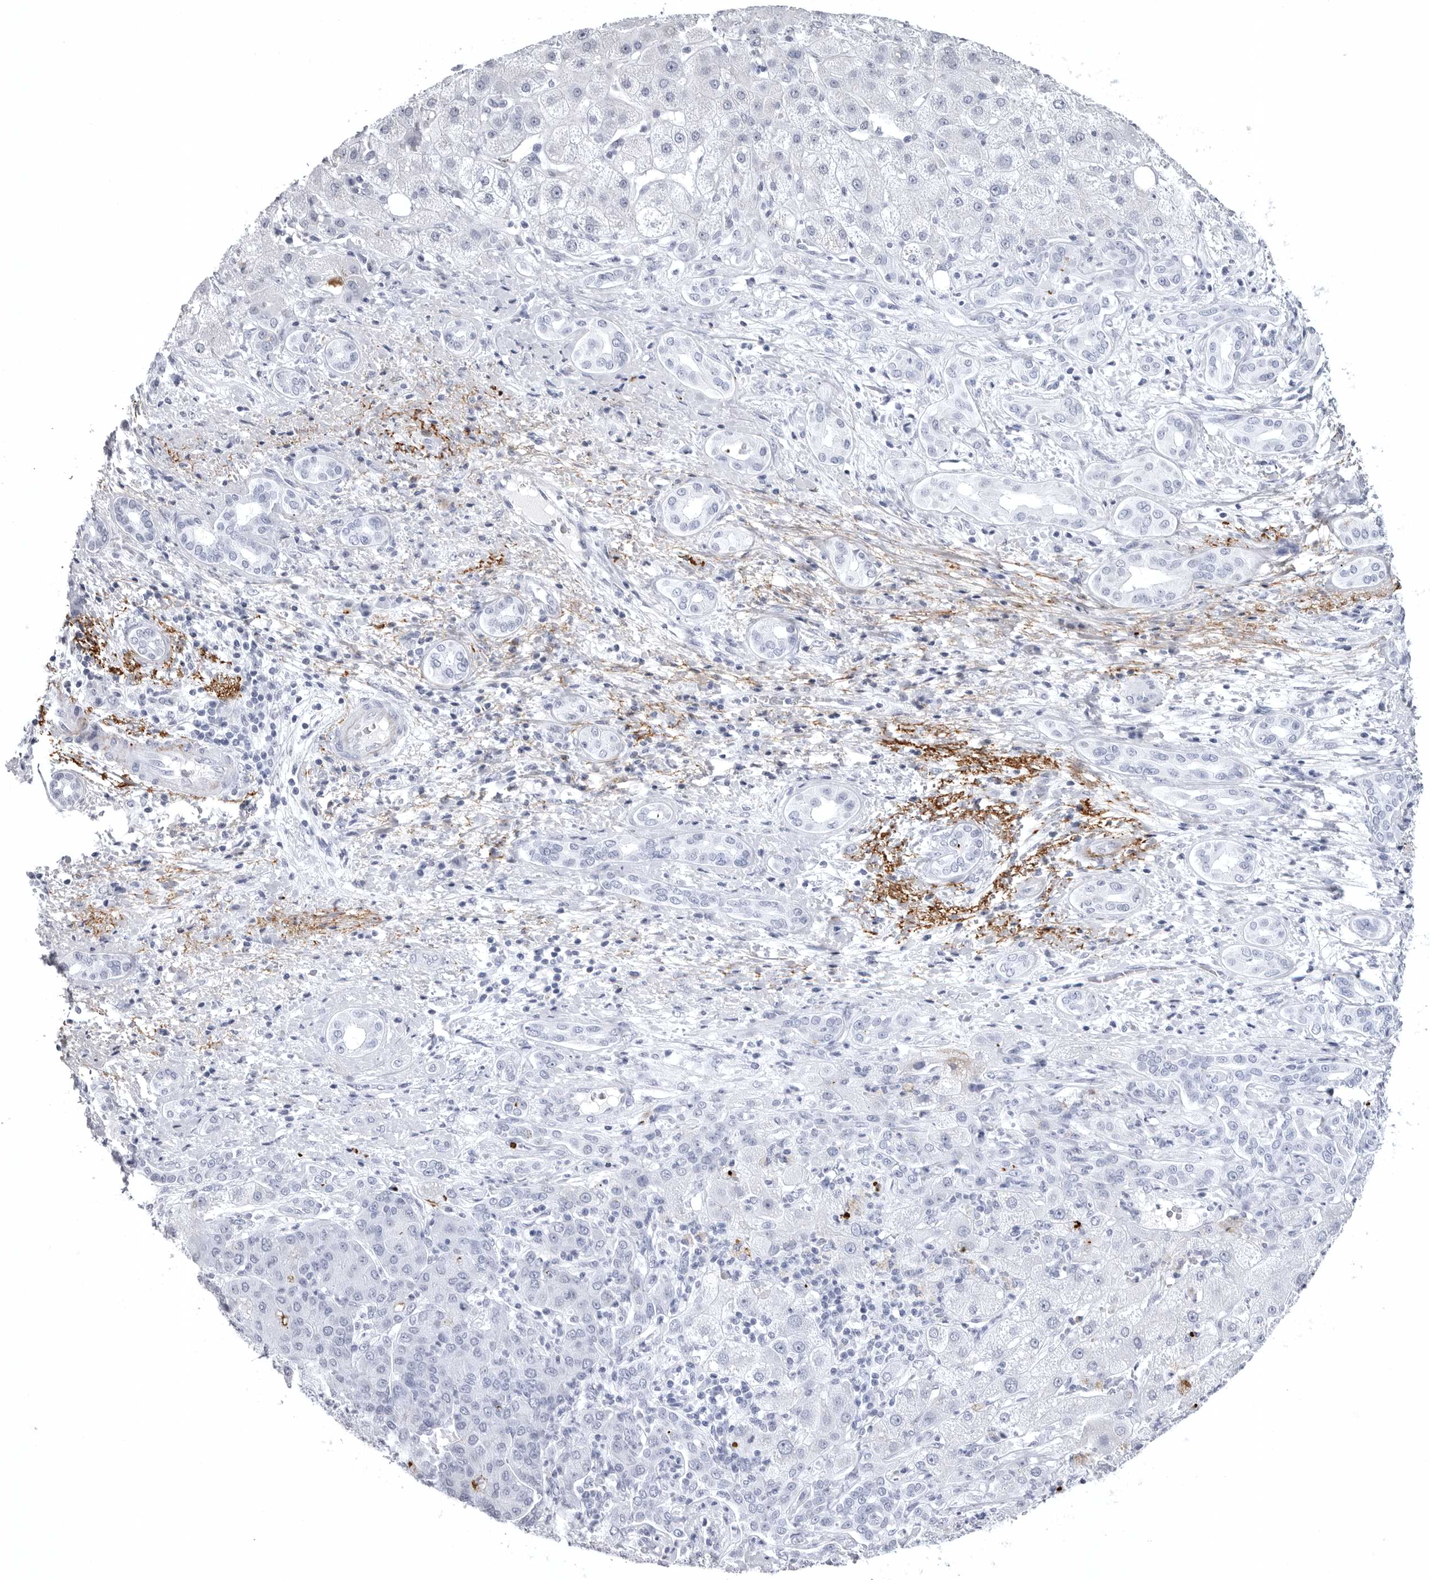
{"staining": {"intensity": "negative", "quantity": "none", "location": "none"}, "tissue": "liver cancer", "cell_type": "Tumor cells", "image_type": "cancer", "snomed": [{"axis": "morphology", "description": "Carcinoma, Hepatocellular, NOS"}, {"axis": "topography", "description": "Liver"}], "caption": "Tumor cells show no significant protein positivity in hepatocellular carcinoma (liver).", "gene": "COL26A1", "patient": {"sex": "male", "age": 65}}